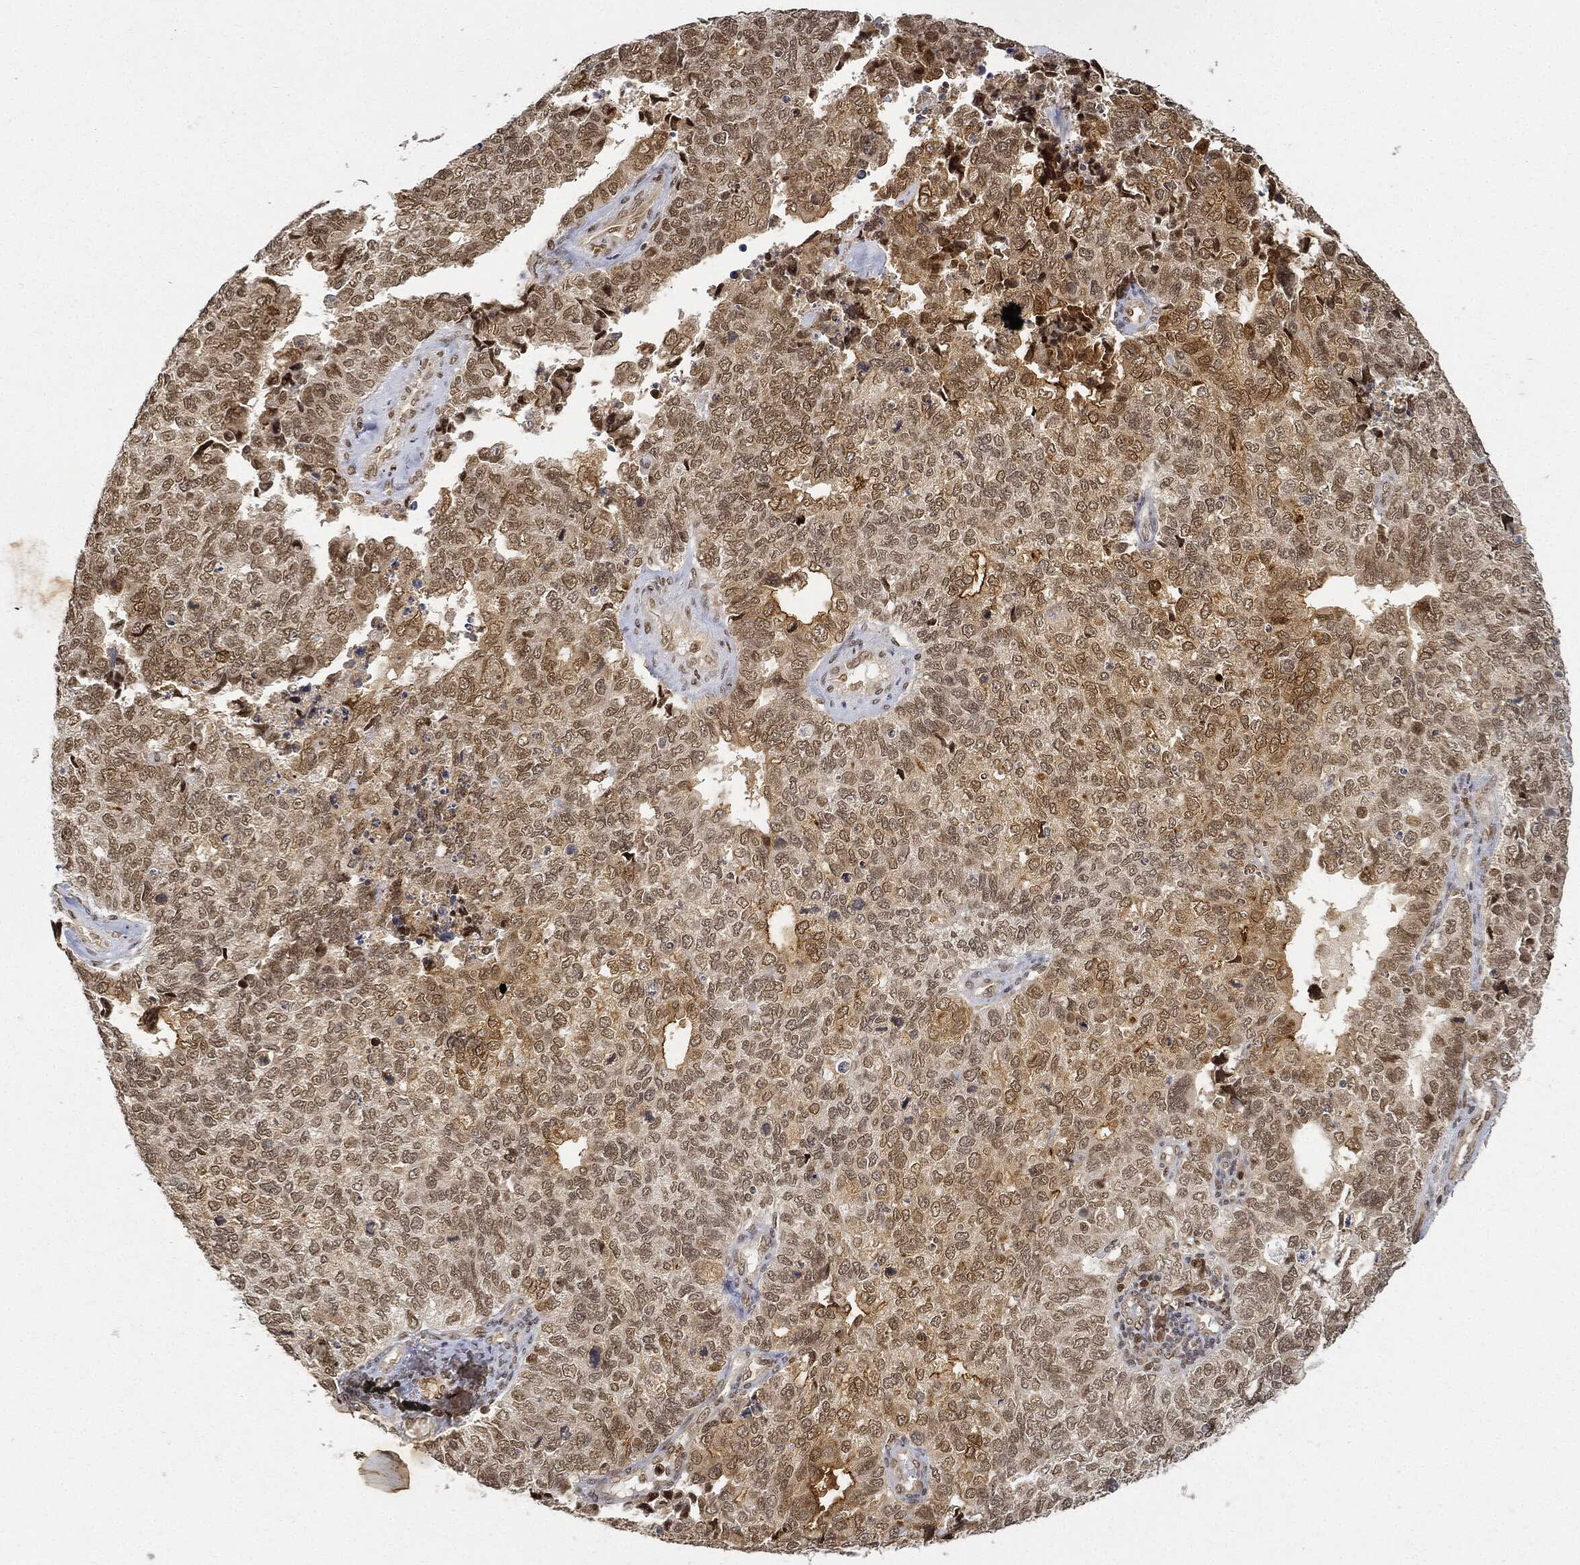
{"staining": {"intensity": "strong", "quantity": "<25%", "location": "cytoplasmic/membranous,nuclear"}, "tissue": "cervical cancer", "cell_type": "Tumor cells", "image_type": "cancer", "snomed": [{"axis": "morphology", "description": "Squamous cell carcinoma, NOS"}, {"axis": "topography", "description": "Cervix"}], "caption": "Cervical cancer (squamous cell carcinoma) was stained to show a protein in brown. There is medium levels of strong cytoplasmic/membranous and nuclear staining in approximately <25% of tumor cells.", "gene": "CIB1", "patient": {"sex": "female", "age": 63}}